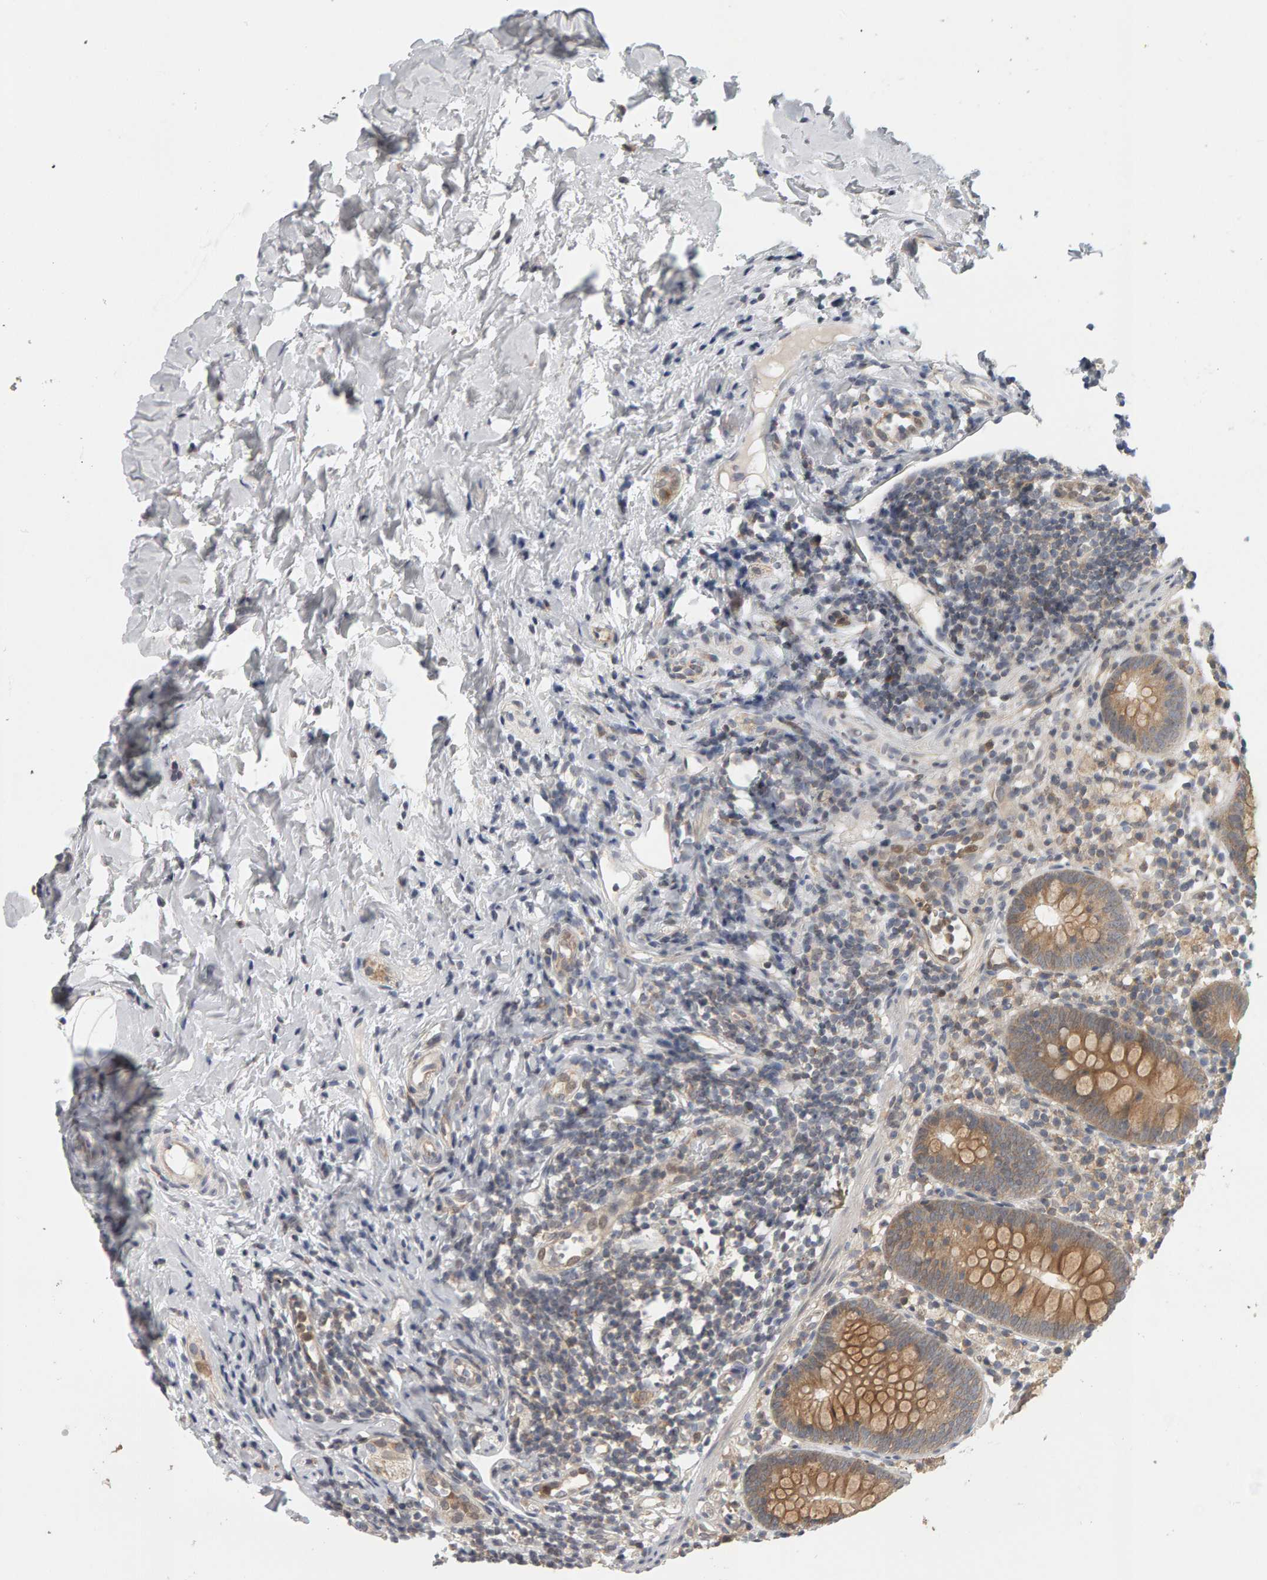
{"staining": {"intensity": "moderate", "quantity": "25%-75%", "location": "cytoplasmic/membranous"}, "tissue": "appendix", "cell_type": "Glandular cells", "image_type": "normal", "snomed": [{"axis": "morphology", "description": "Normal tissue, NOS"}, {"axis": "topography", "description": "Appendix"}], "caption": "A high-resolution micrograph shows immunohistochemistry staining of normal appendix, which reveals moderate cytoplasmic/membranous expression in approximately 25%-75% of glandular cells. (brown staining indicates protein expression, while blue staining denotes nuclei).", "gene": "MSRA", "patient": {"sex": "female", "age": 20}}